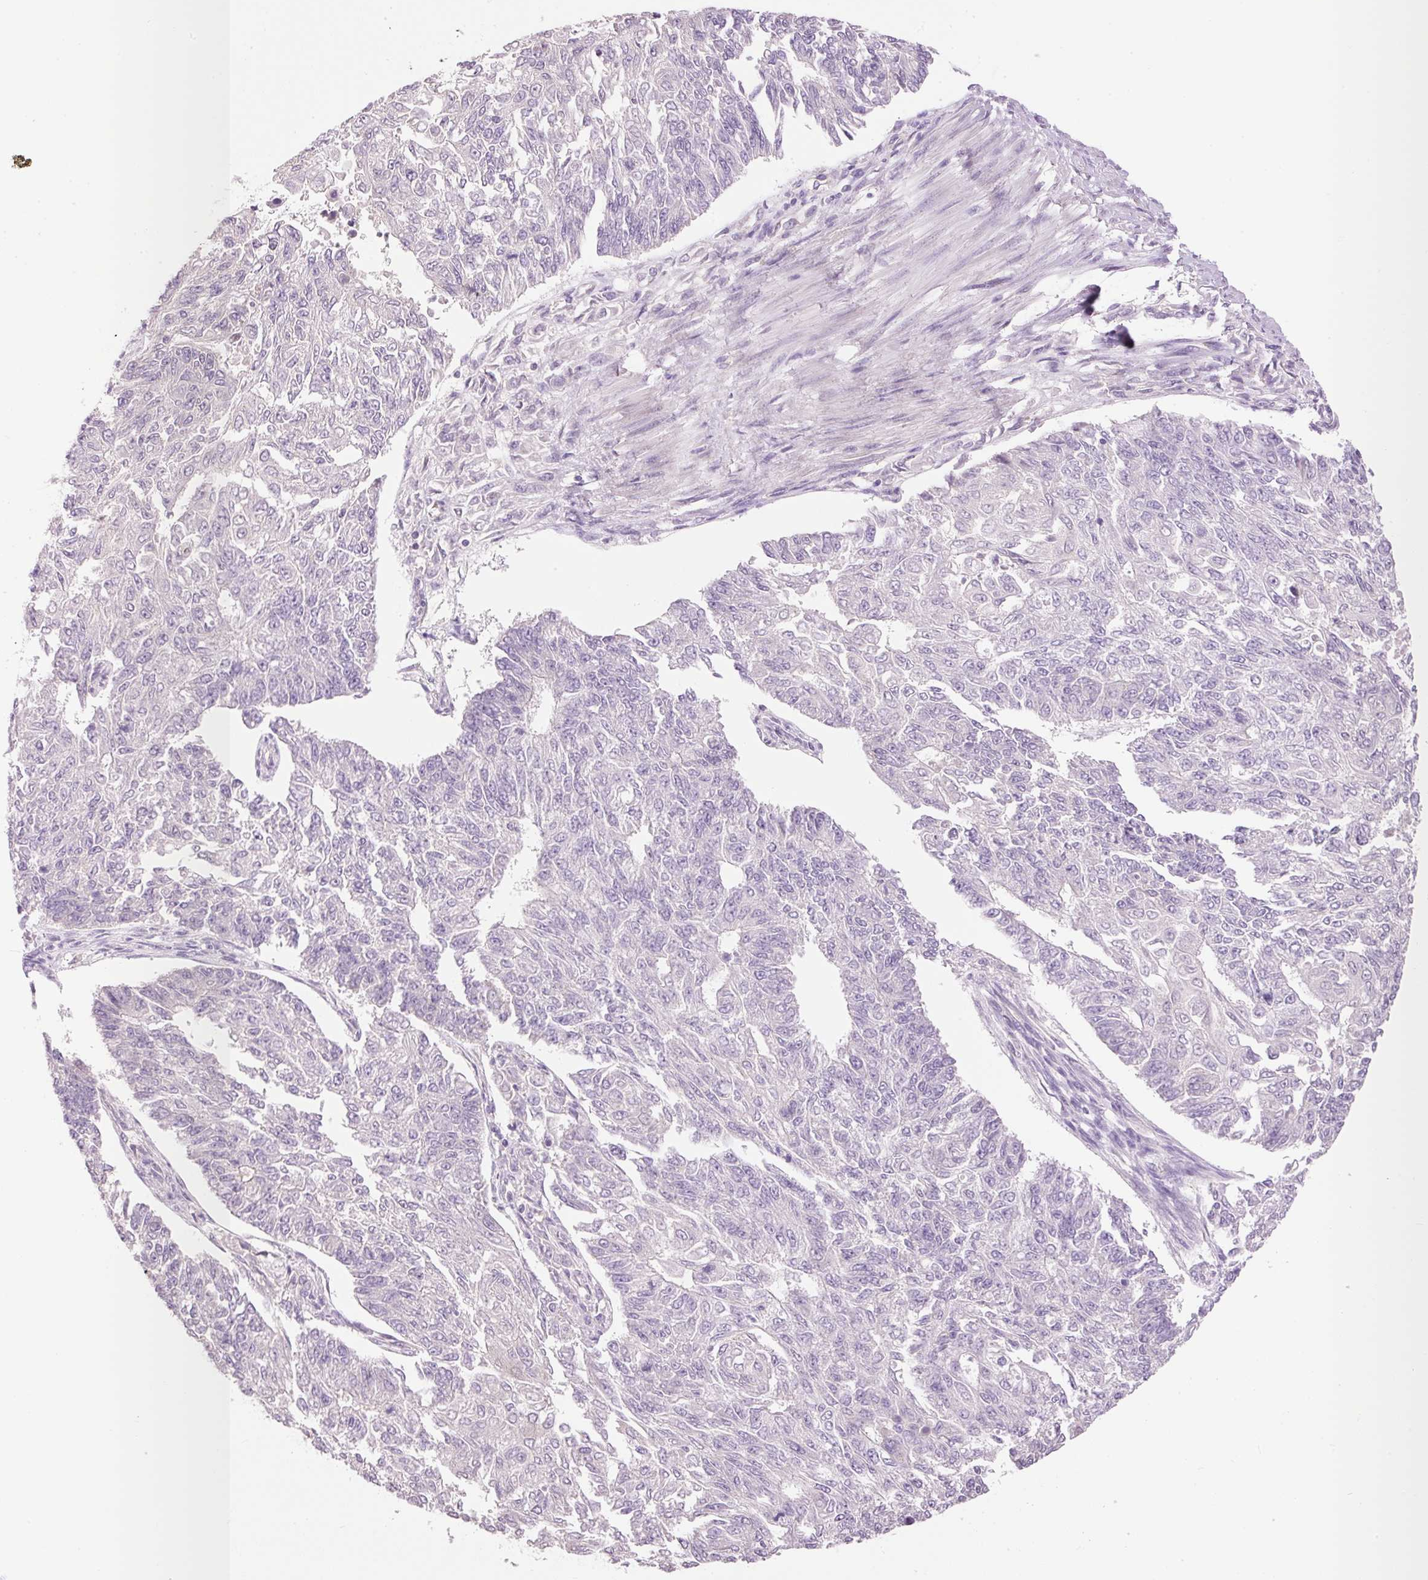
{"staining": {"intensity": "negative", "quantity": "none", "location": "none"}, "tissue": "endometrial cancer", "cell_type": "Tumor cells", "image_type": "cancer", "snomed": [{"axis": "morphology", "description": "Adenocarcinoma, NOS"}, {"axis": "topography", "description": "Endometrium"}], "caption": "Image shows no protein staining in tumor cells of endometrial adenocarcinoma tissue.", "gene": "PNPLA5", "patient": {"sex": "female", "age": 32}}